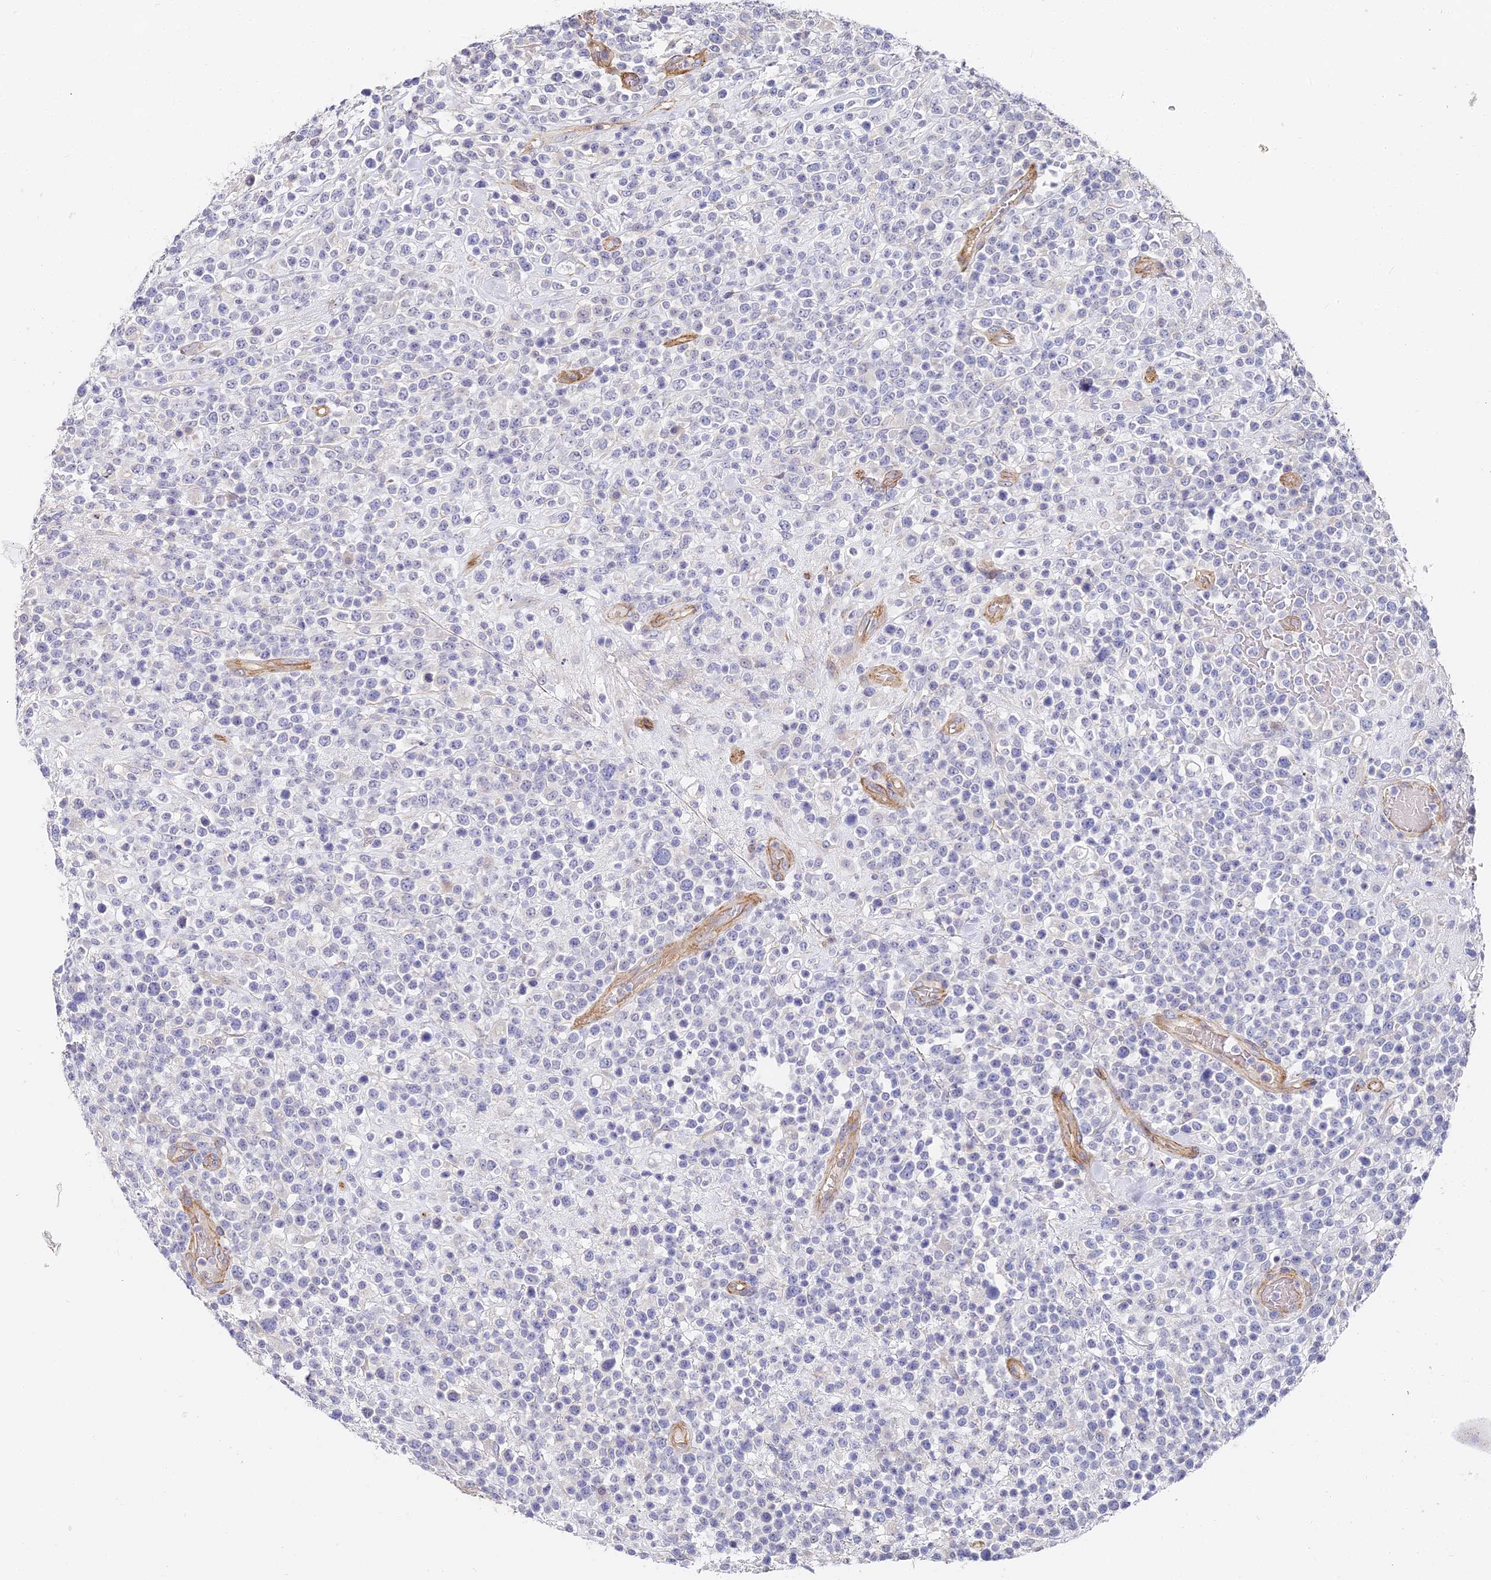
{"staining": {"intensity": "negative", "quantity": "none", "location": "none"}, "tissue": "lymphoma", "cell_type": "Tumor cells", "image_type": "cancer", "snomed": [{"axis": "morphology", "description": "Malignant lymphoma, non-Hodgkin's type, High grade"}, {"axis": "topography", "description": "Colon"}], "caption": "This is a histopathology image of immunohistochemistry (IHC) staining of lymphoma, which shows no staining in tumor cells. (Stains: DAB (3,3'-diaminobenzidine) immunohistochemistry with hematoxylin counter stain, Microscopy: brightfield microscopy at high magnification).", "gene": "CCDC30", "patient": {"sex": "female", "age": 53}}